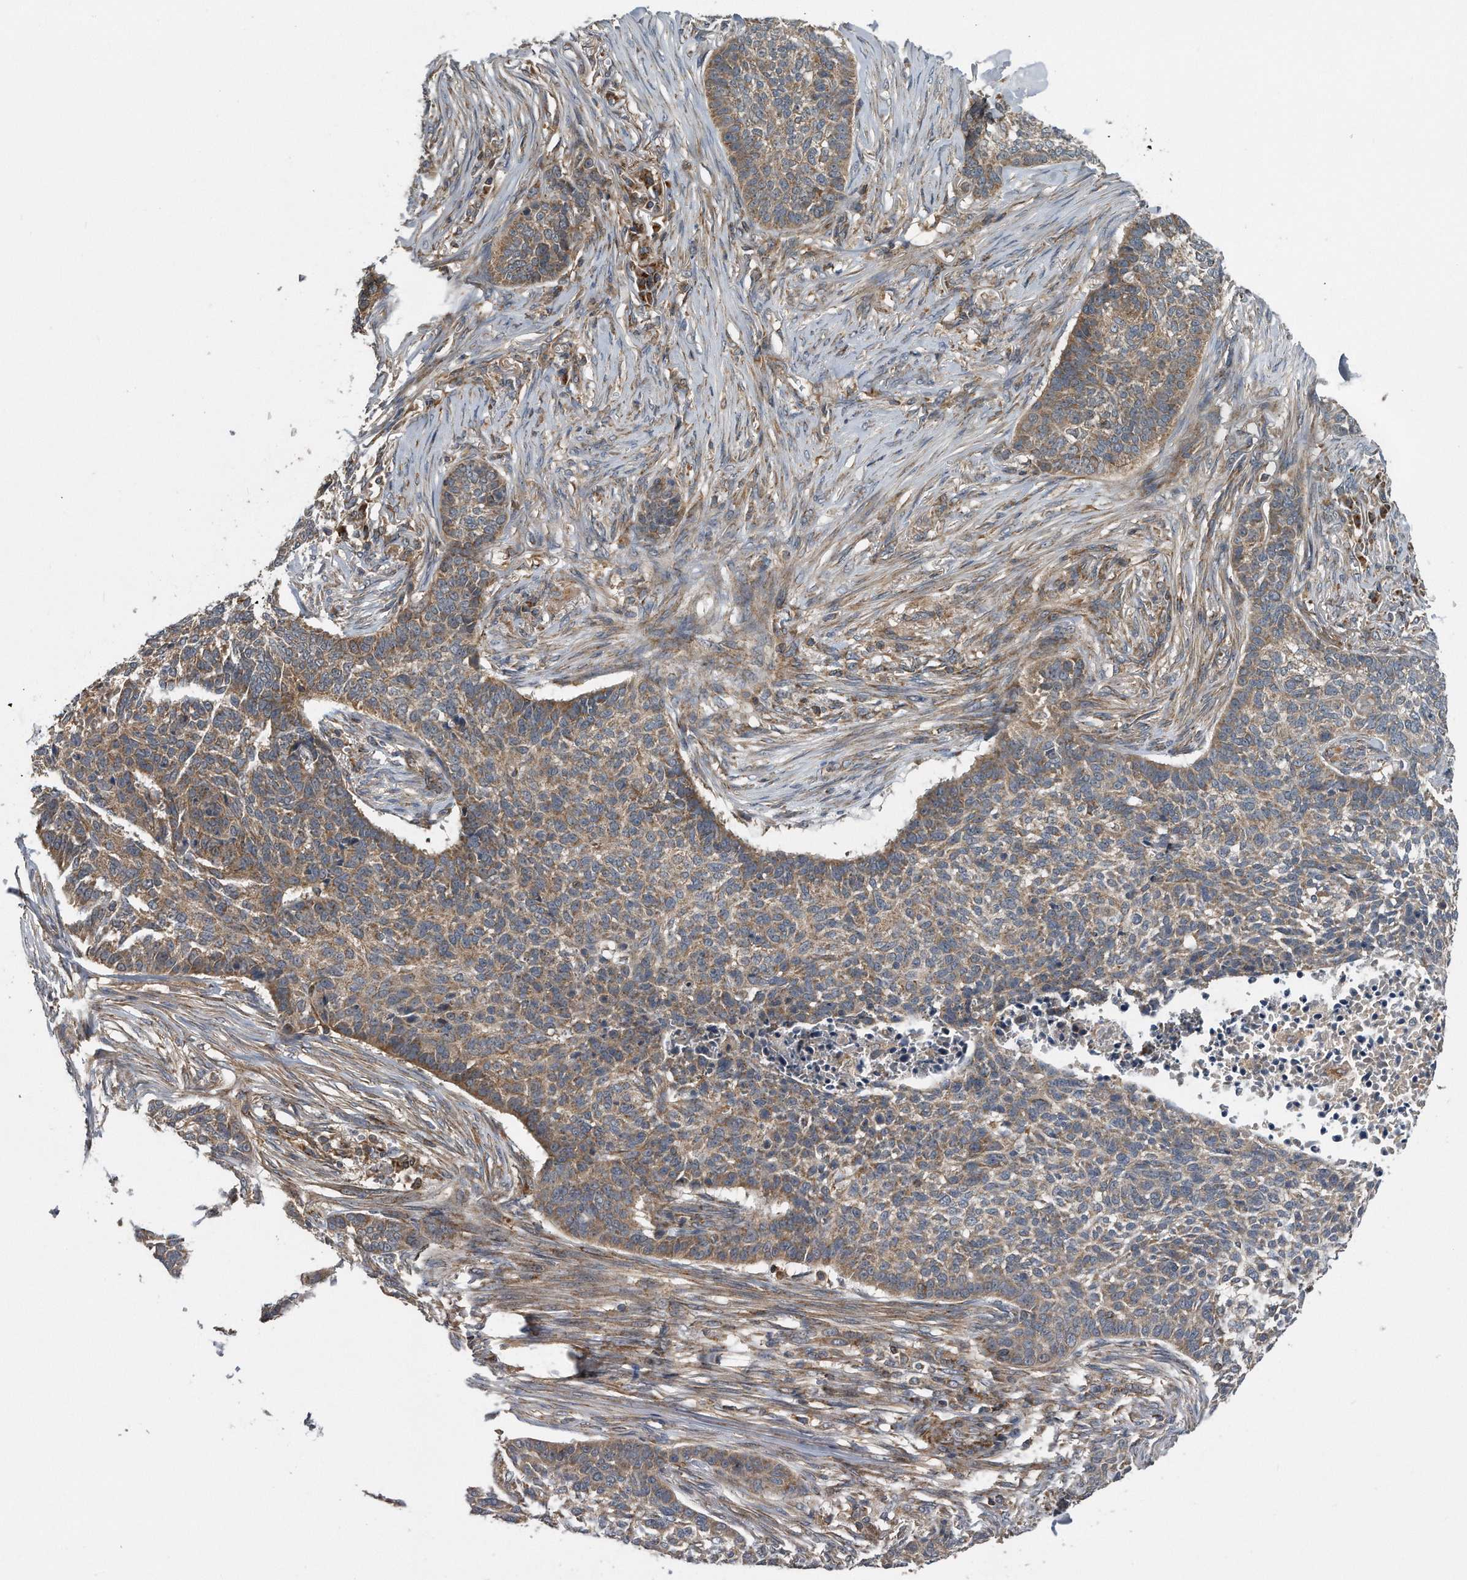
{"staining": {"intensity": "moderate", "quantity": "25%-75%", "location": "cytoplasmic/membranous"}, "tissue": "skin cancer", "cell_type": "Tumor cells", "image_type": "cancer", "snomed": [{"axis": "morphology", "description": "Basal cell carcinoma"}, {"axis": "topography", "description": "Skin"}], "caption": "IHC of basal cell carcinoma (skin) demonstrates medium levels of moderate cytoplasmic/membranous expression in approximately 25%-75% of tumor cells. The protein is stained brown, and the nuclei are stained in blue (DAB (3,3'-diaminobenzidine) IHC with brightfield microscopy, high magnification).", "gene": "ALPK2", "patient": {"sex": "male", "age": 85}}